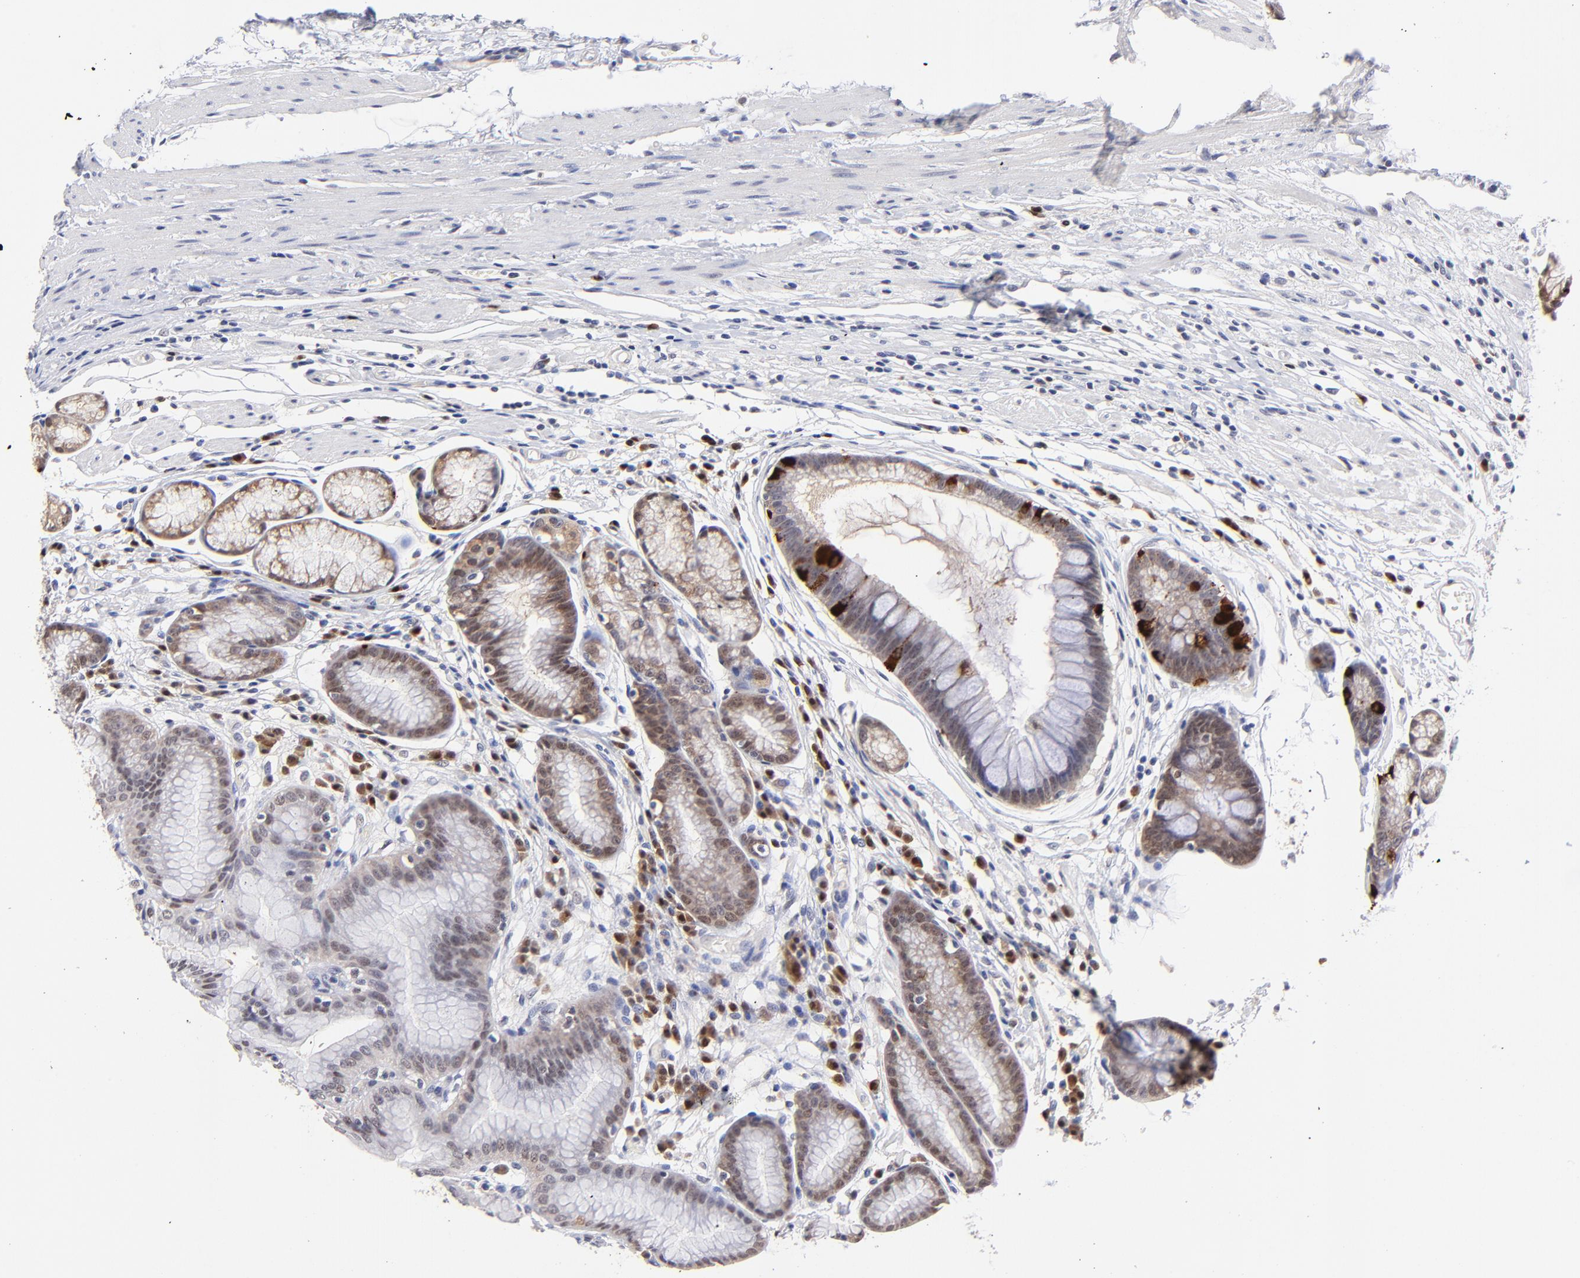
{"staining": {"intensity": "strong", "quantity": "<25%", "location": "cytoplasmic/membranous,nuclear"}, "tissue": "stomach", "cell_type": "Glandular cells", "image_type": "normal", "snomed": [{"axis": "morphology", "description": "Normal tissue, NOS"}, {"axis": "morphology", "description": "Inflammation, NOS"}, {"axis": "topography", "description": "Stomach, lower"}], "caption": "Human stomach stained with a brown dye displays strong cytoplasmic/membranous,nuclear positive staining in approximately <25% of glandular cells.", "gene": "ZNF155", "patient": {"sex": "male", "age": 59}}